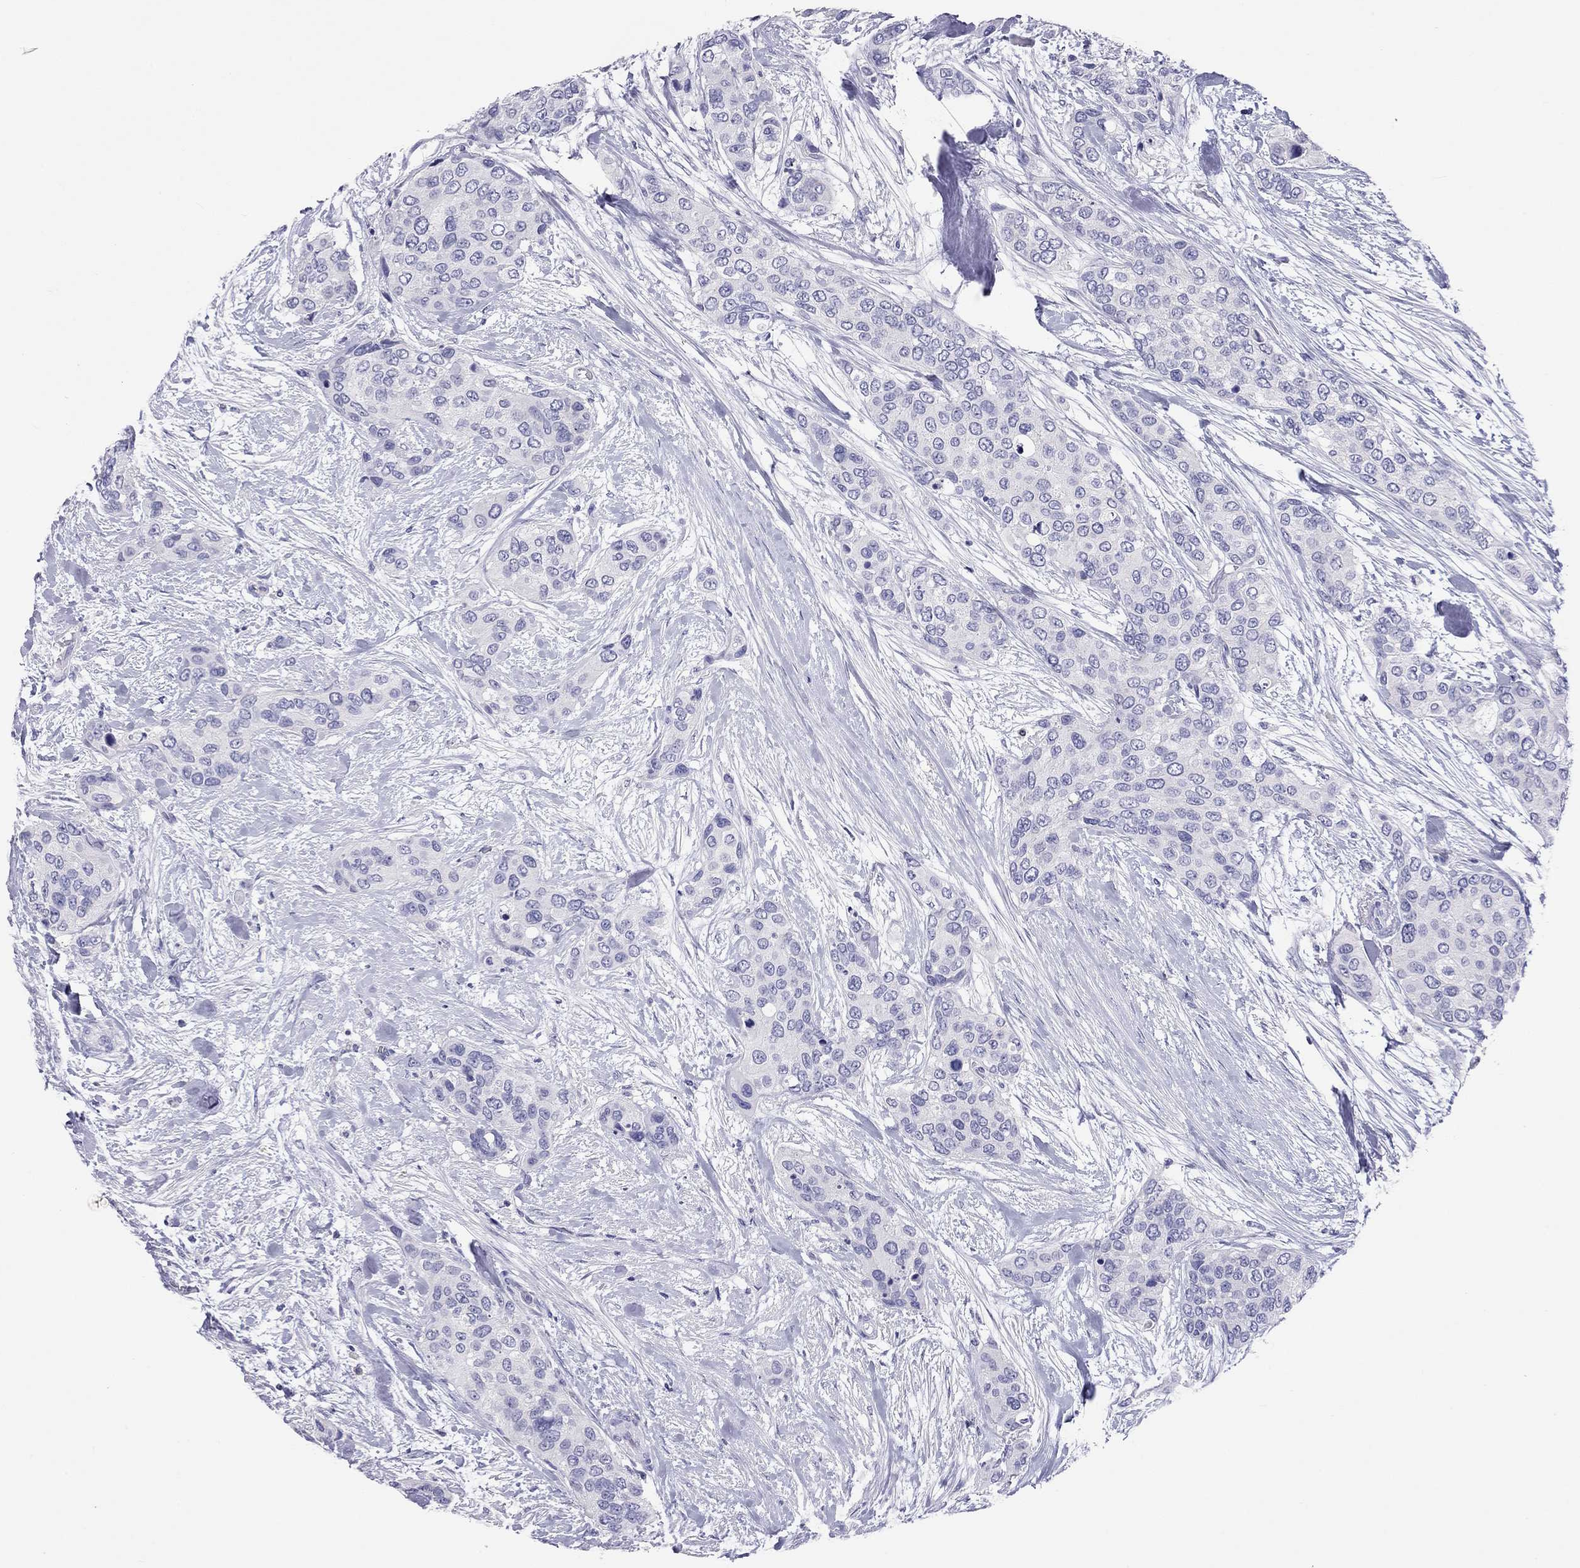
{"staining": {"intensity": "negative", "quantity": "none", "location": "none"}, "tissue": "urothelial cancer", "cell_type": "Tumor cells", "image_type": "cancer", "snomed": [{"axis": "morphology", "description": "Urothelial carcinoma, High grade"}, {"axis": "topography", "description": "Urinary bladder"}], "caption": "IHC photomicrograph of urothelial cancer stained for a protein (brown), which exhibits no staining in tumor cells. (DAB (3,3'-diaminobenzidine) immunohistochemistry (IHC) with hematoxylin counter stain).", "gene": "CALHM1", "patient": {"sex": "male", "age": 77}}